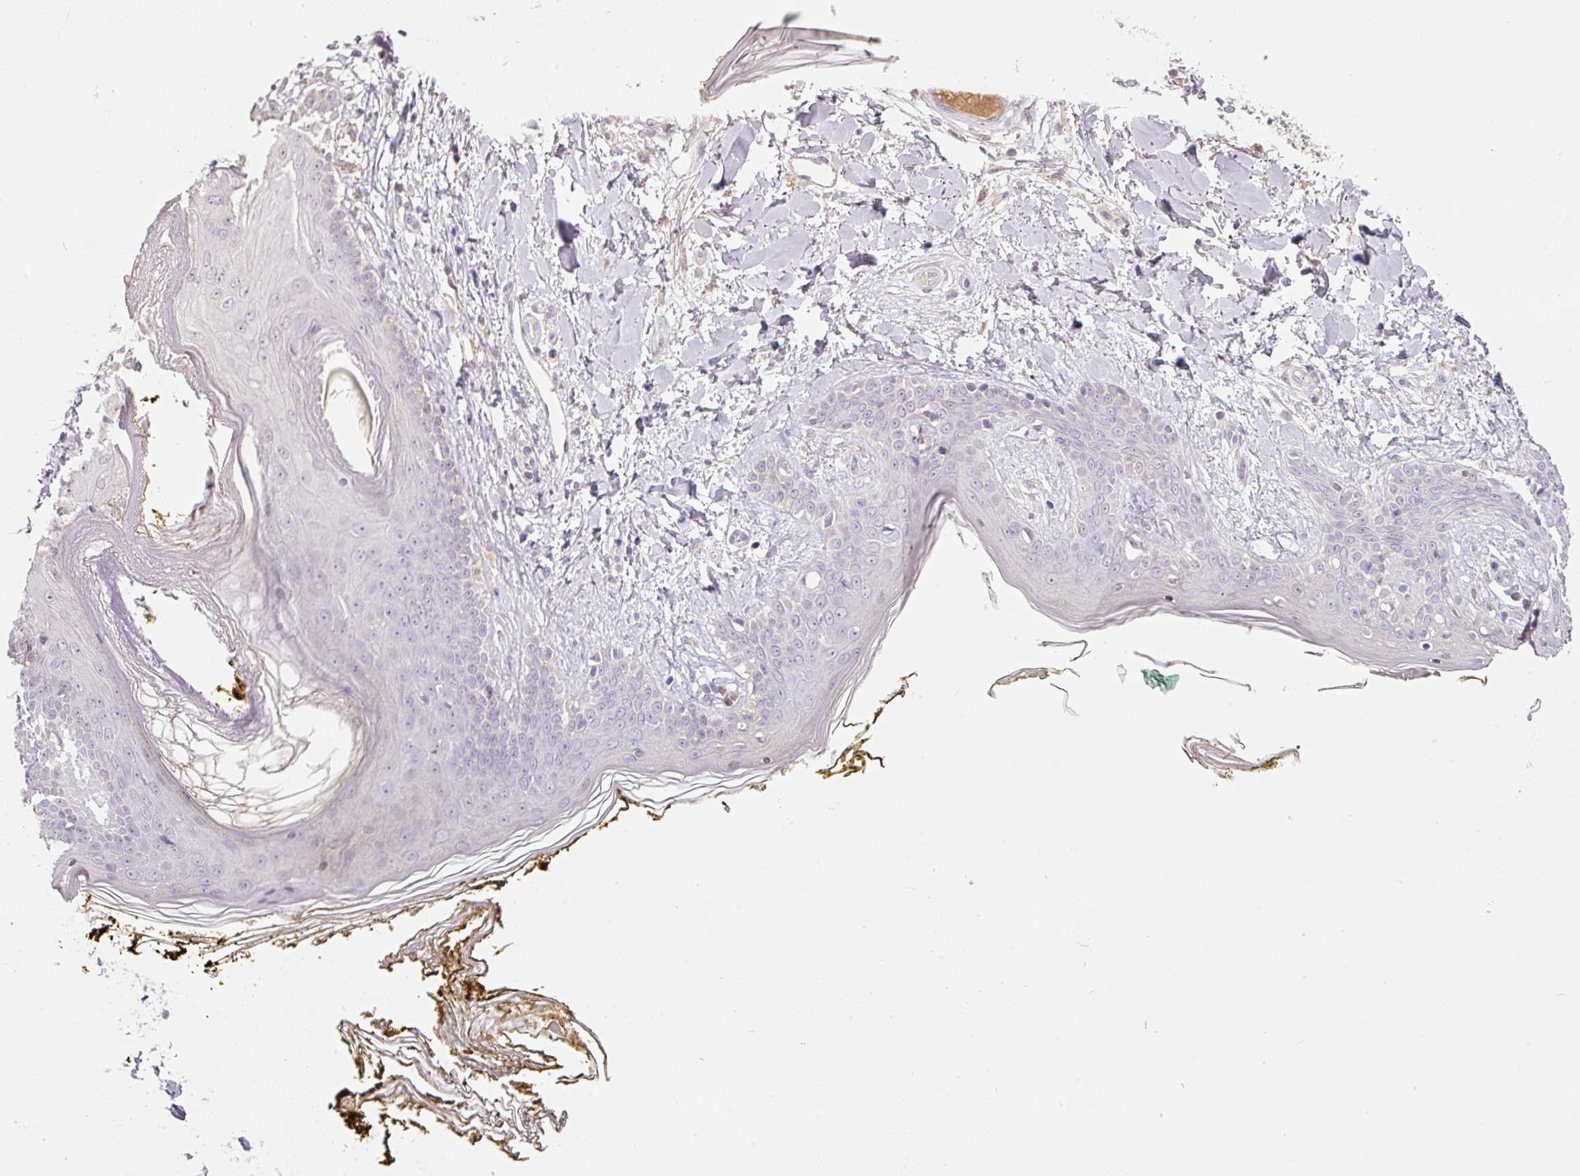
{"staining": {"intensity": "negative", "quantity": "none", "location": "none"}, "tissue": "skin", "cell_type": "Fibroblasts", "image_type": "normal", "snomed": [{"axis": "morphology", "description": "Normal tissue, NOS"}, {"axis": "topography", "description": "Skin"}], "caption": "This photomicrograph is of normal skin stained with IHC to label a protein in brown with the nuclei are counter-stained blue. There is no positivity in fibroblasts.", "gene": "TMEM37", "patient": {"sex": "female", "age": 34}}